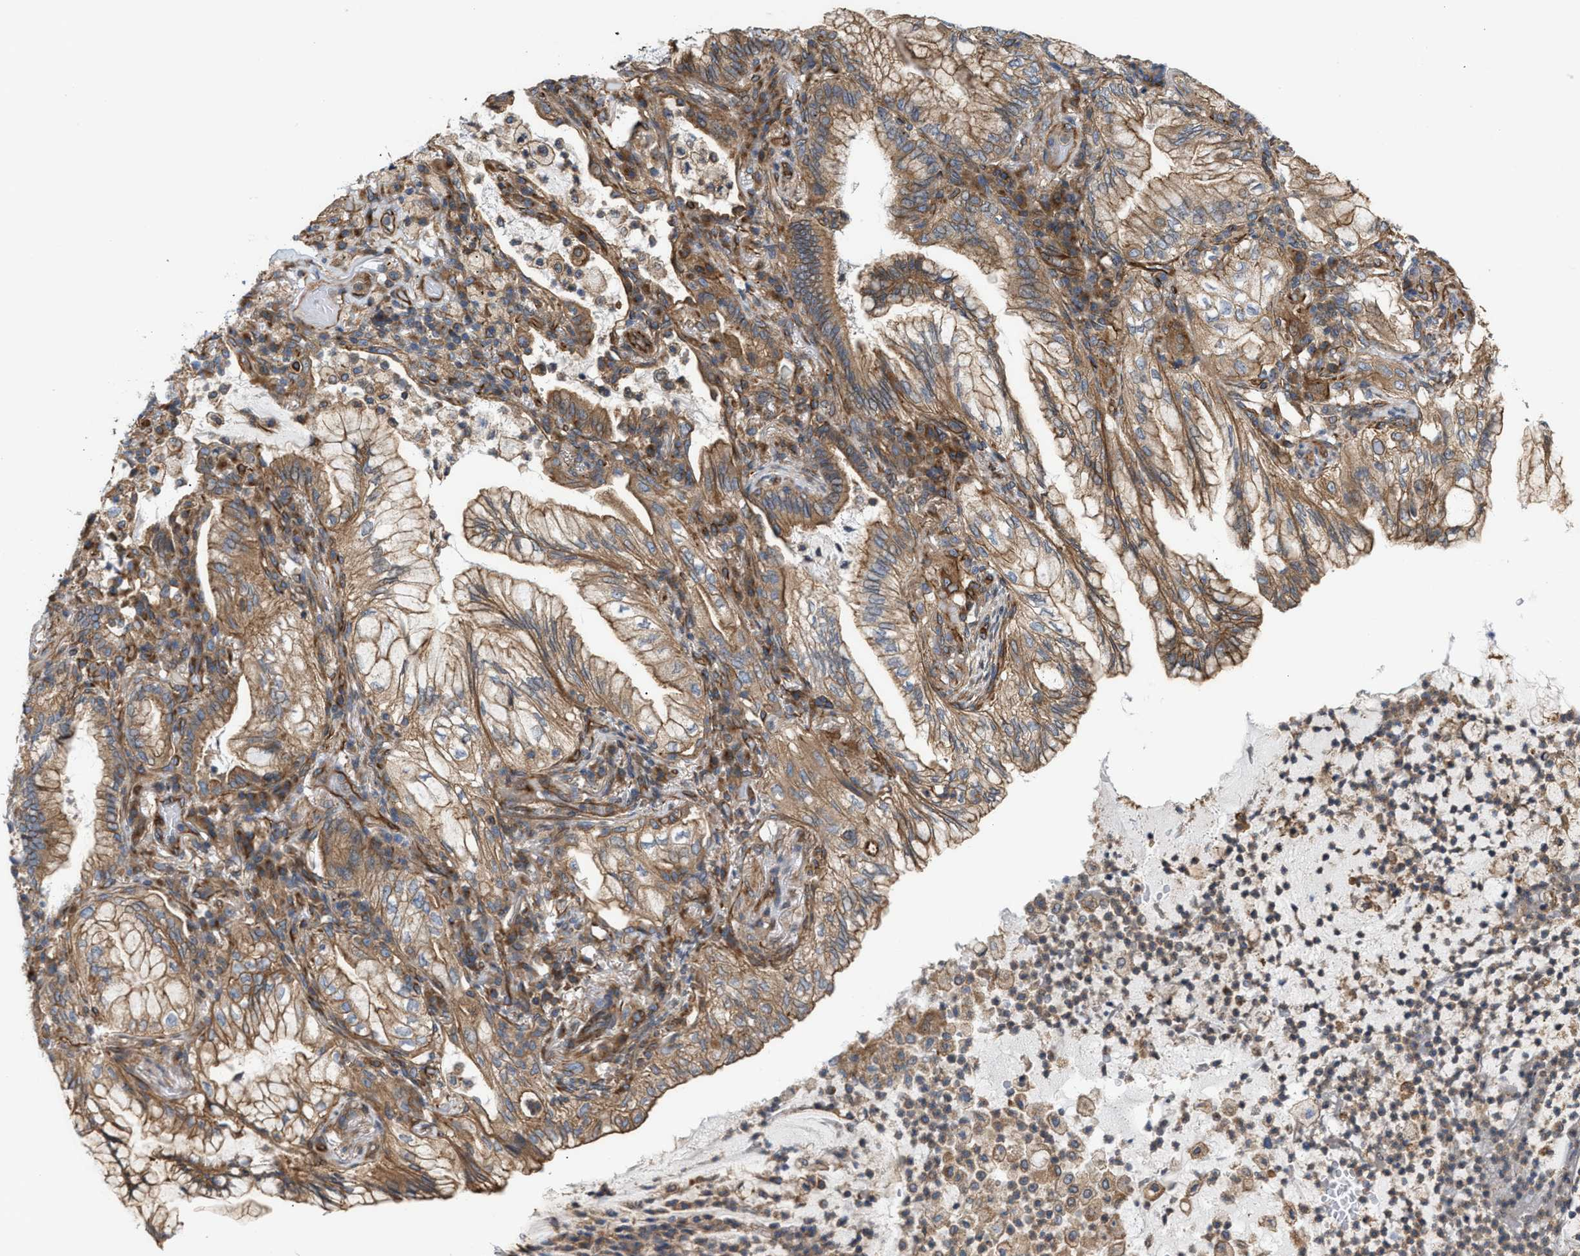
{"staining": {"intensity": "moderate", "quantity": ">75%", "location": "cytoplasmic/membranous"}, "tissue": "lung cancer", "cell_type": "Tumor cells", "image_type": "cancer", "snomed": [{"axis": "morphology", "description": "Adenocarcinoma, NOS"}, {"axis": "topography", "description": "Lung"}], "caption": "Human adenocarcinoma (lung) stained for a protein (brown) shows moderate cytoplasmic/membranous positive staining in approximately >75% of tumor cells.", "gene": "EPS15L1", "patient": {"sex": "female", "age": 70}}